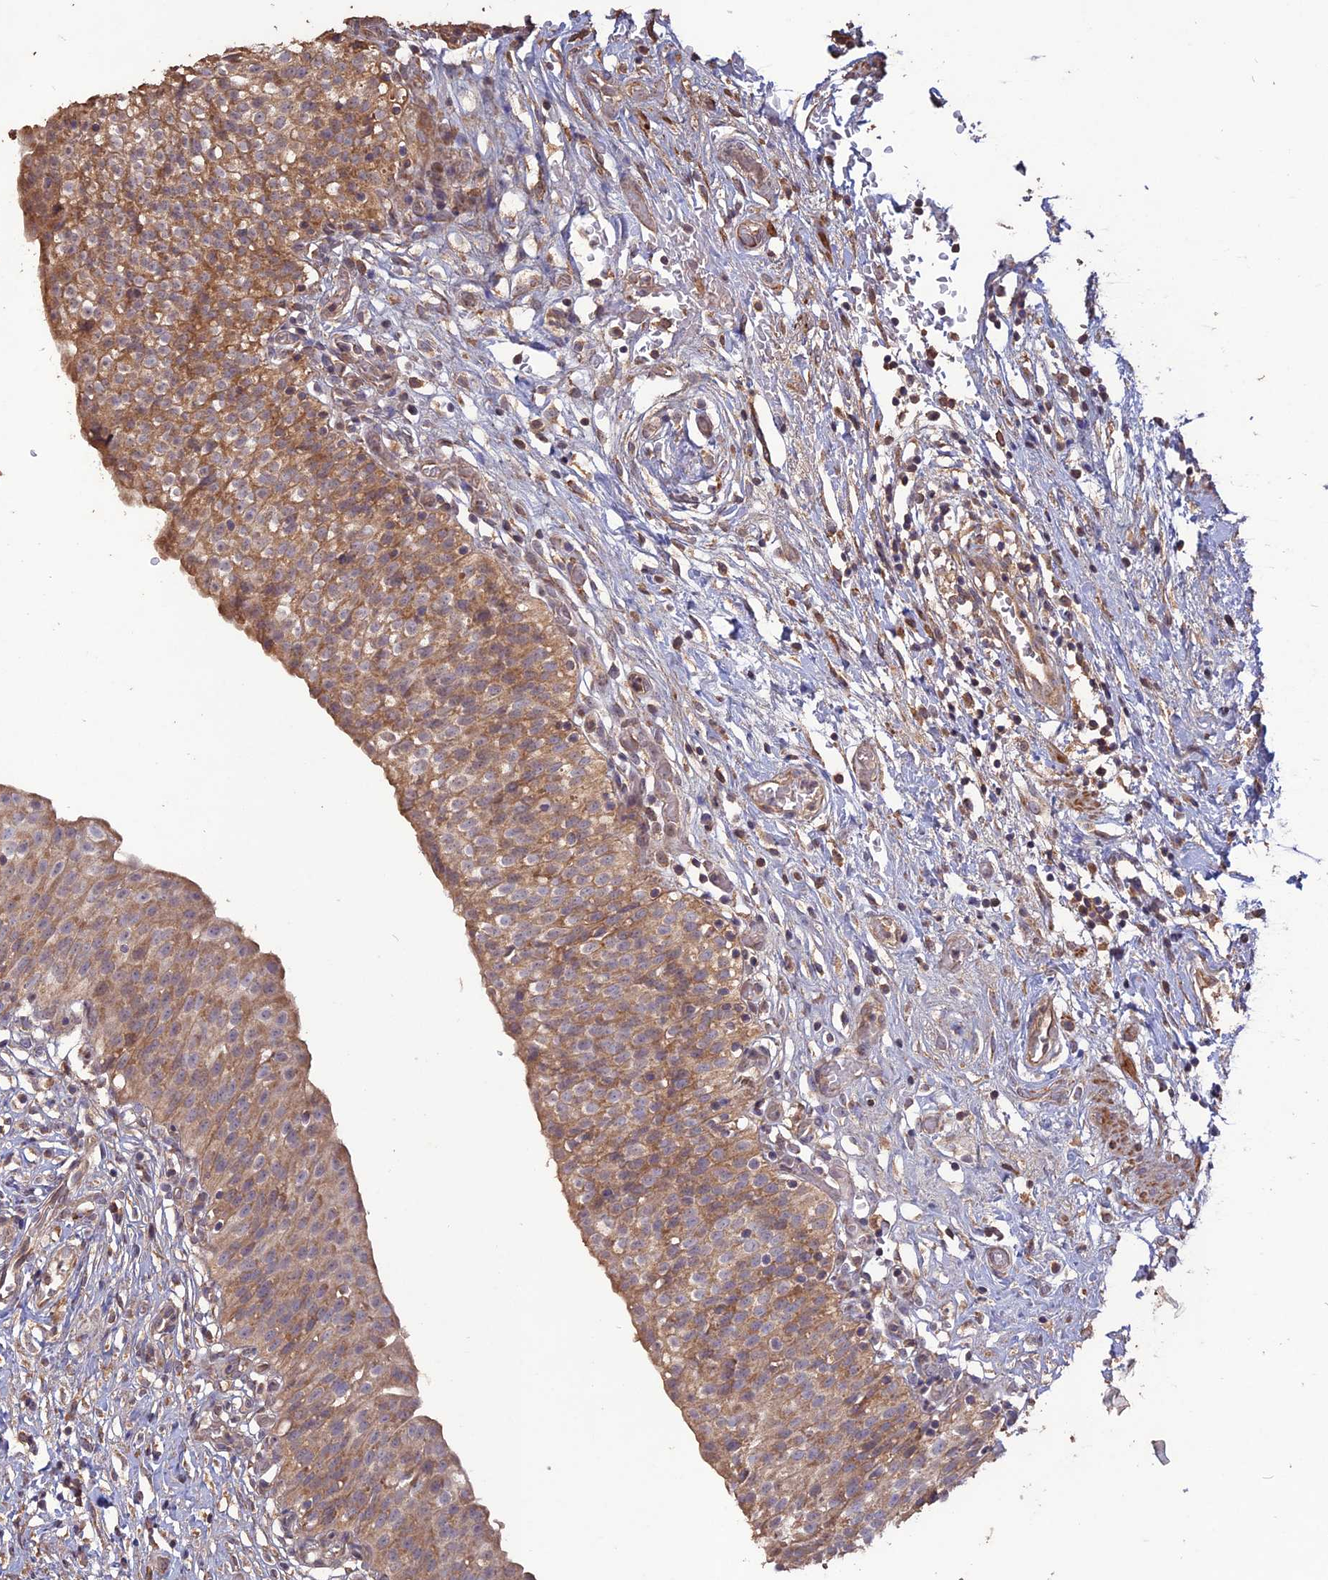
{"staining": {"intensity": "moderate", "quantity": ">75%", "location": "cytoplasmic/membranous"}, "tissue": "urinary bladder", "cell_type": "Urothelial cells", "image_type": "normal", "snomed": [{"axis": "morphology", "description": "Normal tissue, NOS"}, {"axis": "topography", "description": "Urinary bladder"}], "caption": "Immunohistochemical staining of unremarkable urinary bladder shows medium levels of moderate cytoplasmic/membranous staining in approximately >75% of urothelial cells.", "gene": "LAYN", "patient": {"sex": "male", "age": 55}}